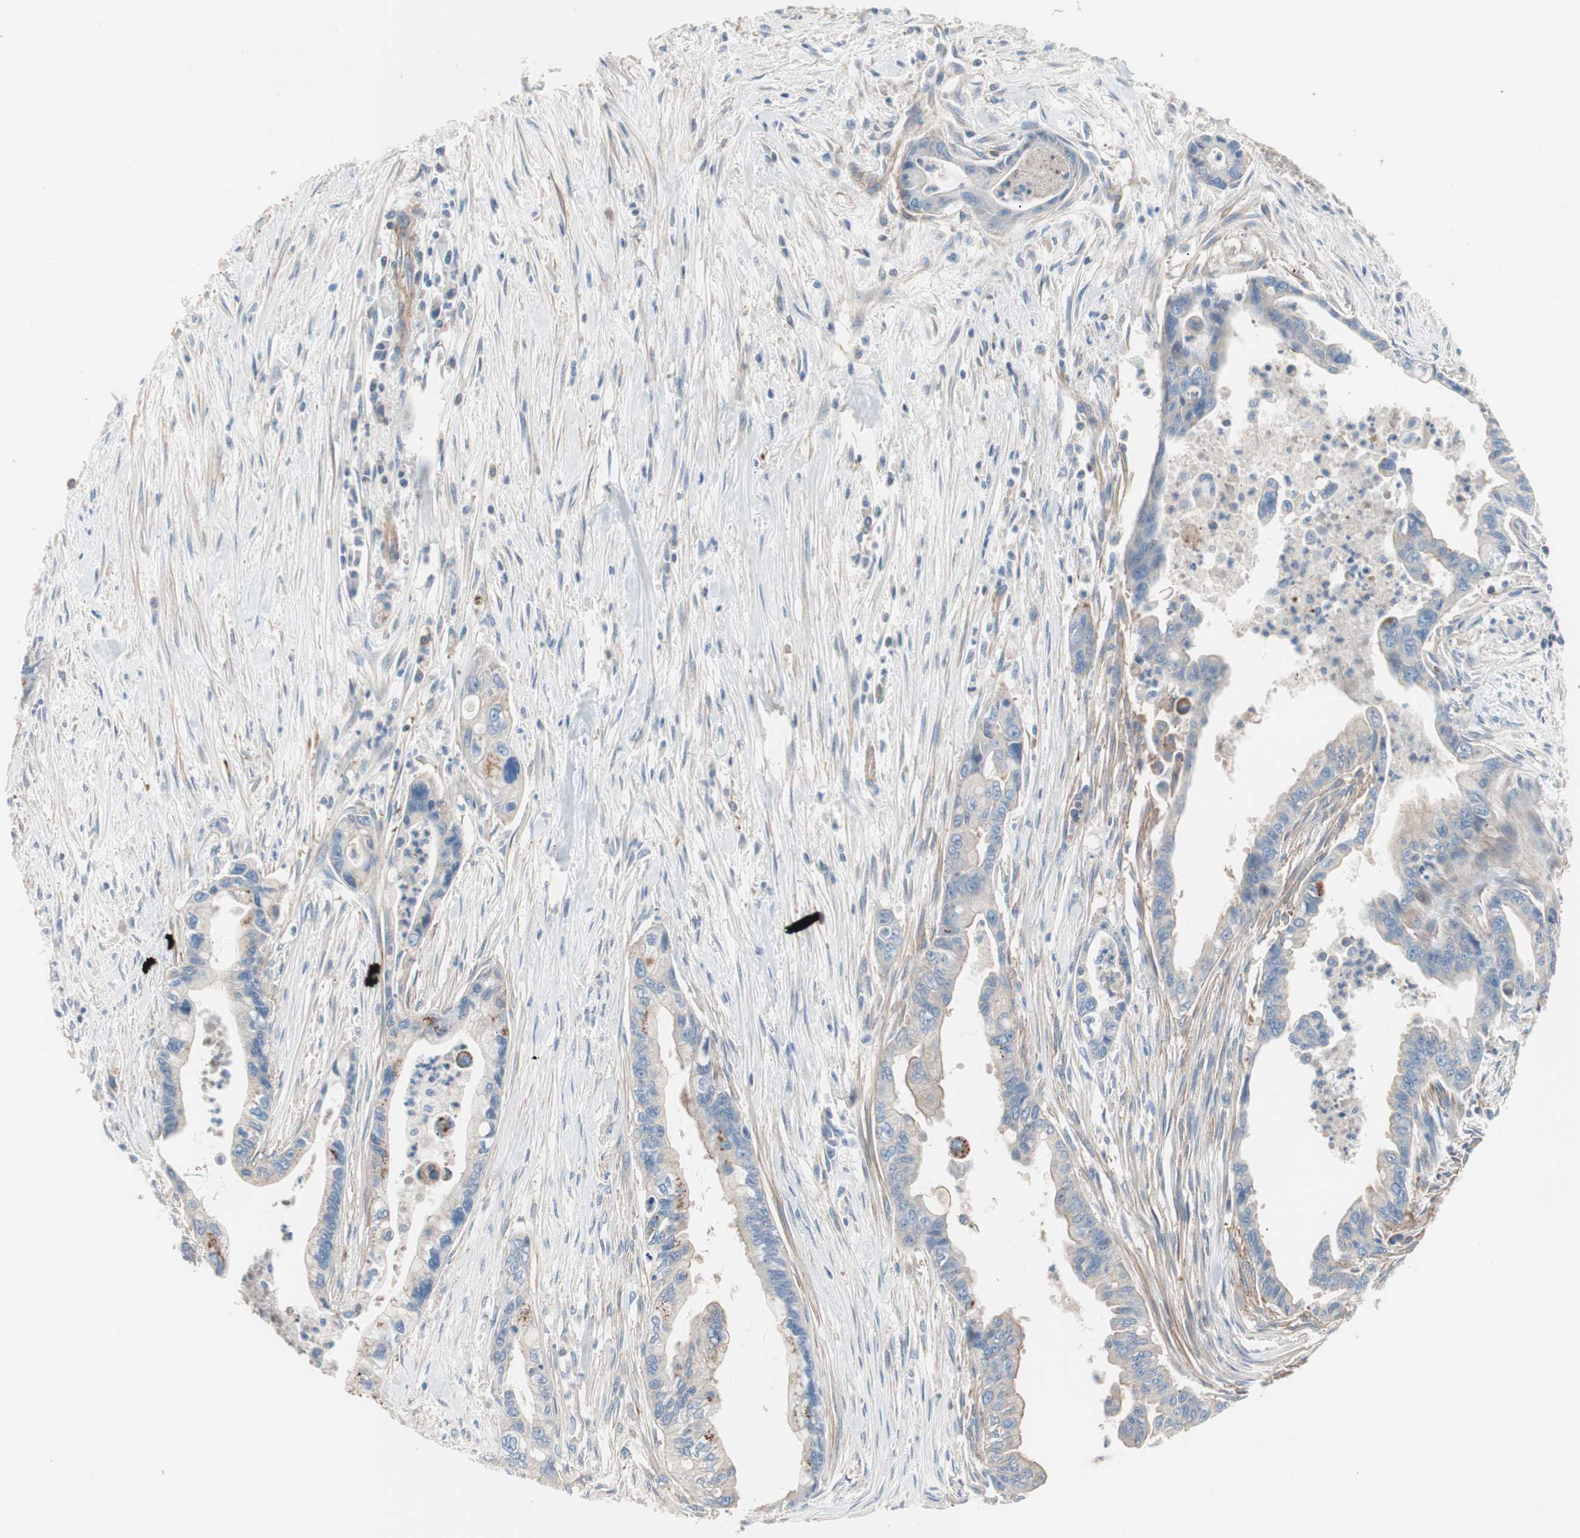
{"staining": {"intensity": "weak", "quantity": "25%-75%", "location": "cytoplasmic/membranous"}, "tissue": "pancreatic cancer", "cell_type": "Tumor cells", "image_type": "cancer", "snomed": [{"axis": "morphology", "description": "Adenocarcinoma, NOS"}, {"axis": "topography", "description": "Pancreas"}], "caption": "This photomicrograph displays immunohistochemistry (IHC) staining of human pancreatic cancer (adenocarcinoma), with low weak cytoplasmic/membranous positivity in about 25%-75% of tumor cells.", "gene": "GPR160", "patient": {"sex": "male", "age": 70}}